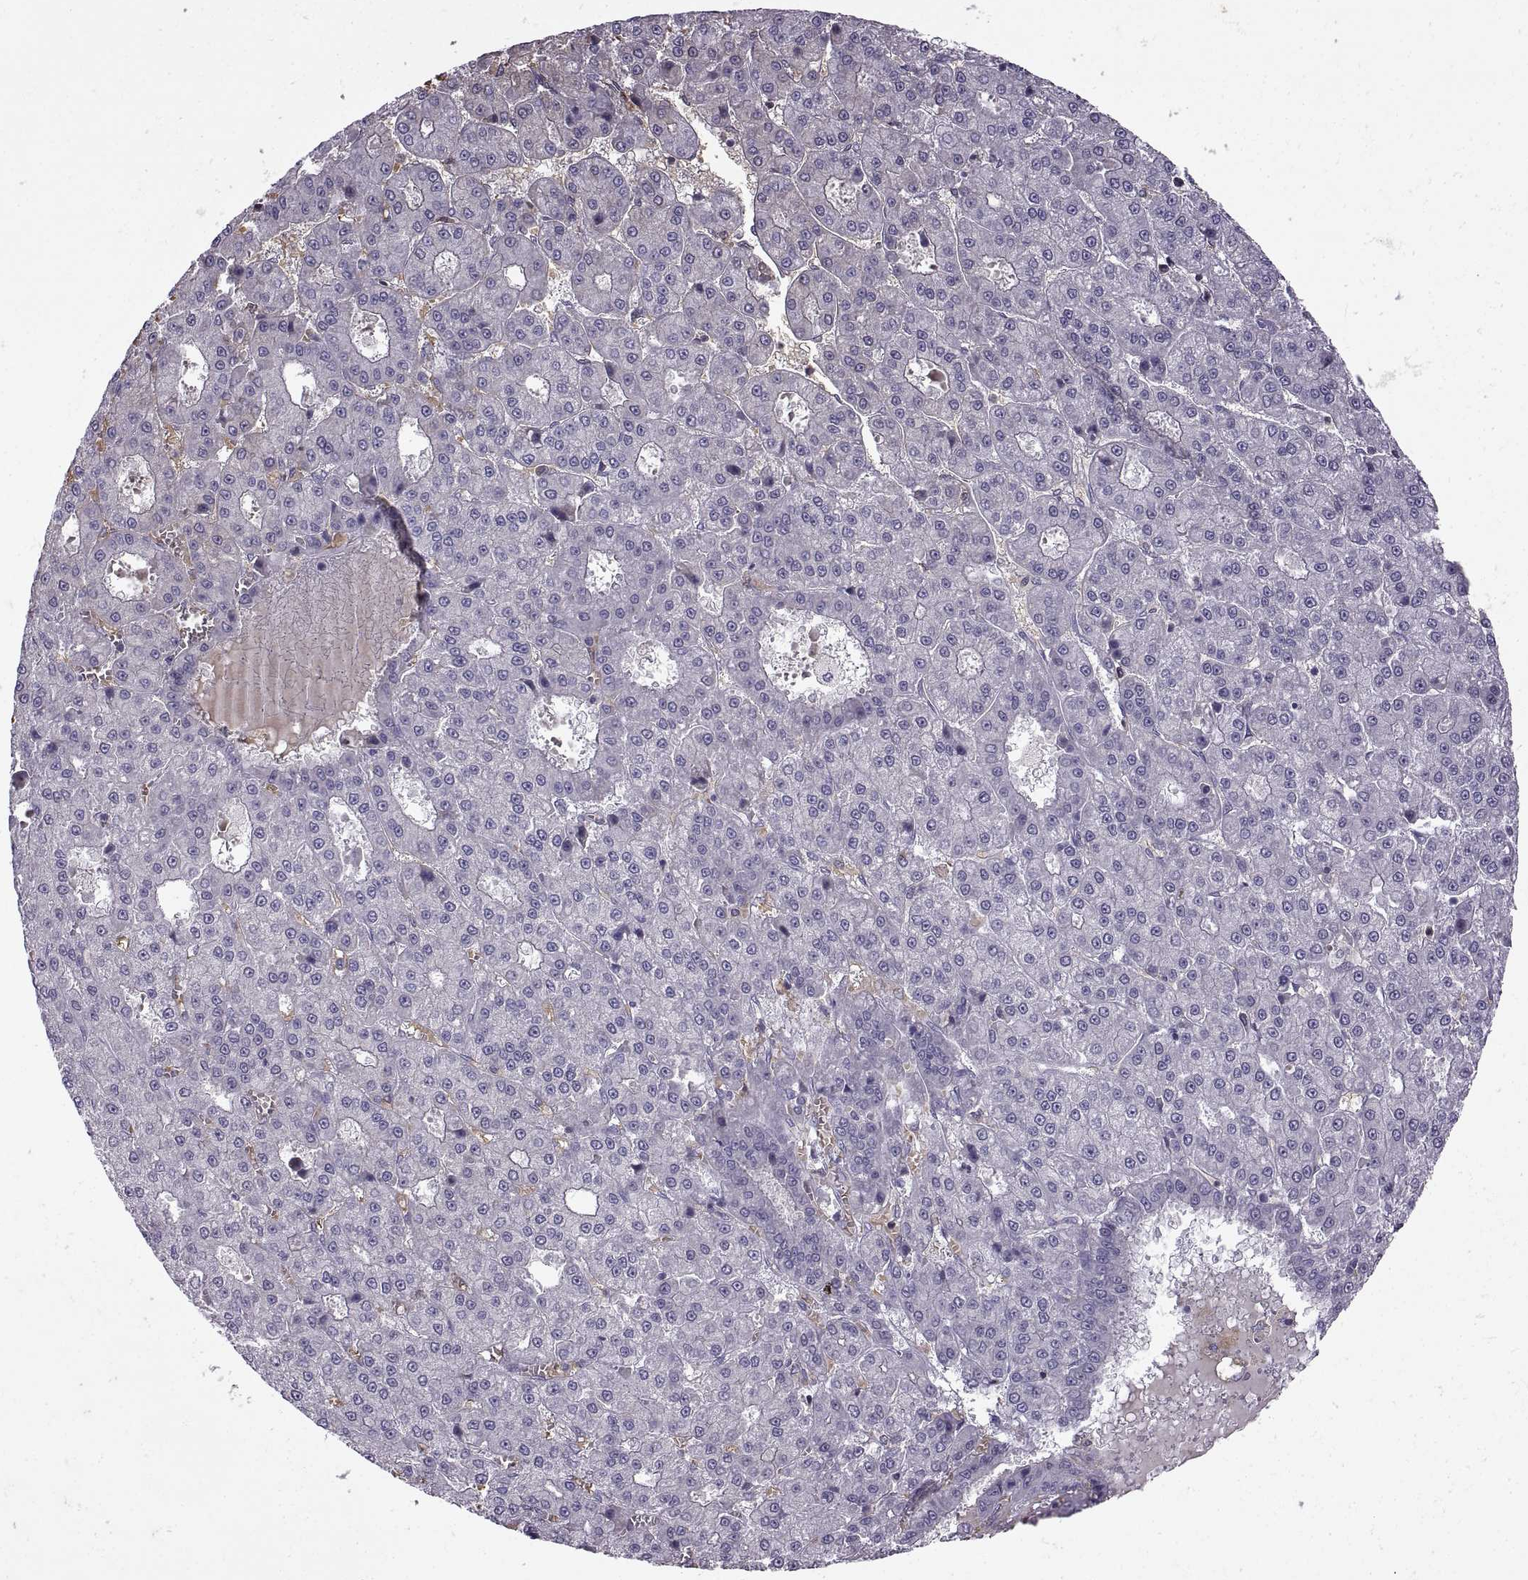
{"staining": {"intensity": "negative", "quantity": "none", "location": "none"}, "tissue": "liver cancer", "cell_type": "Tumor cells", "image_type": "cancer", "snomed": [{"axis": "morphology", "description": "Carcinoma, Hepatocellular, NOS"}, {"axis": "topography", "description": "Liver"}], "caption": "High power microscopy micrograph of an immunohistochemistry (IHC) photomicrograph of hepatocellular carcinoma (liver), revealing no significant expression in tumor cells.", "gene": "MEIOC", "patient": {"sex": "male", "age": 70}}